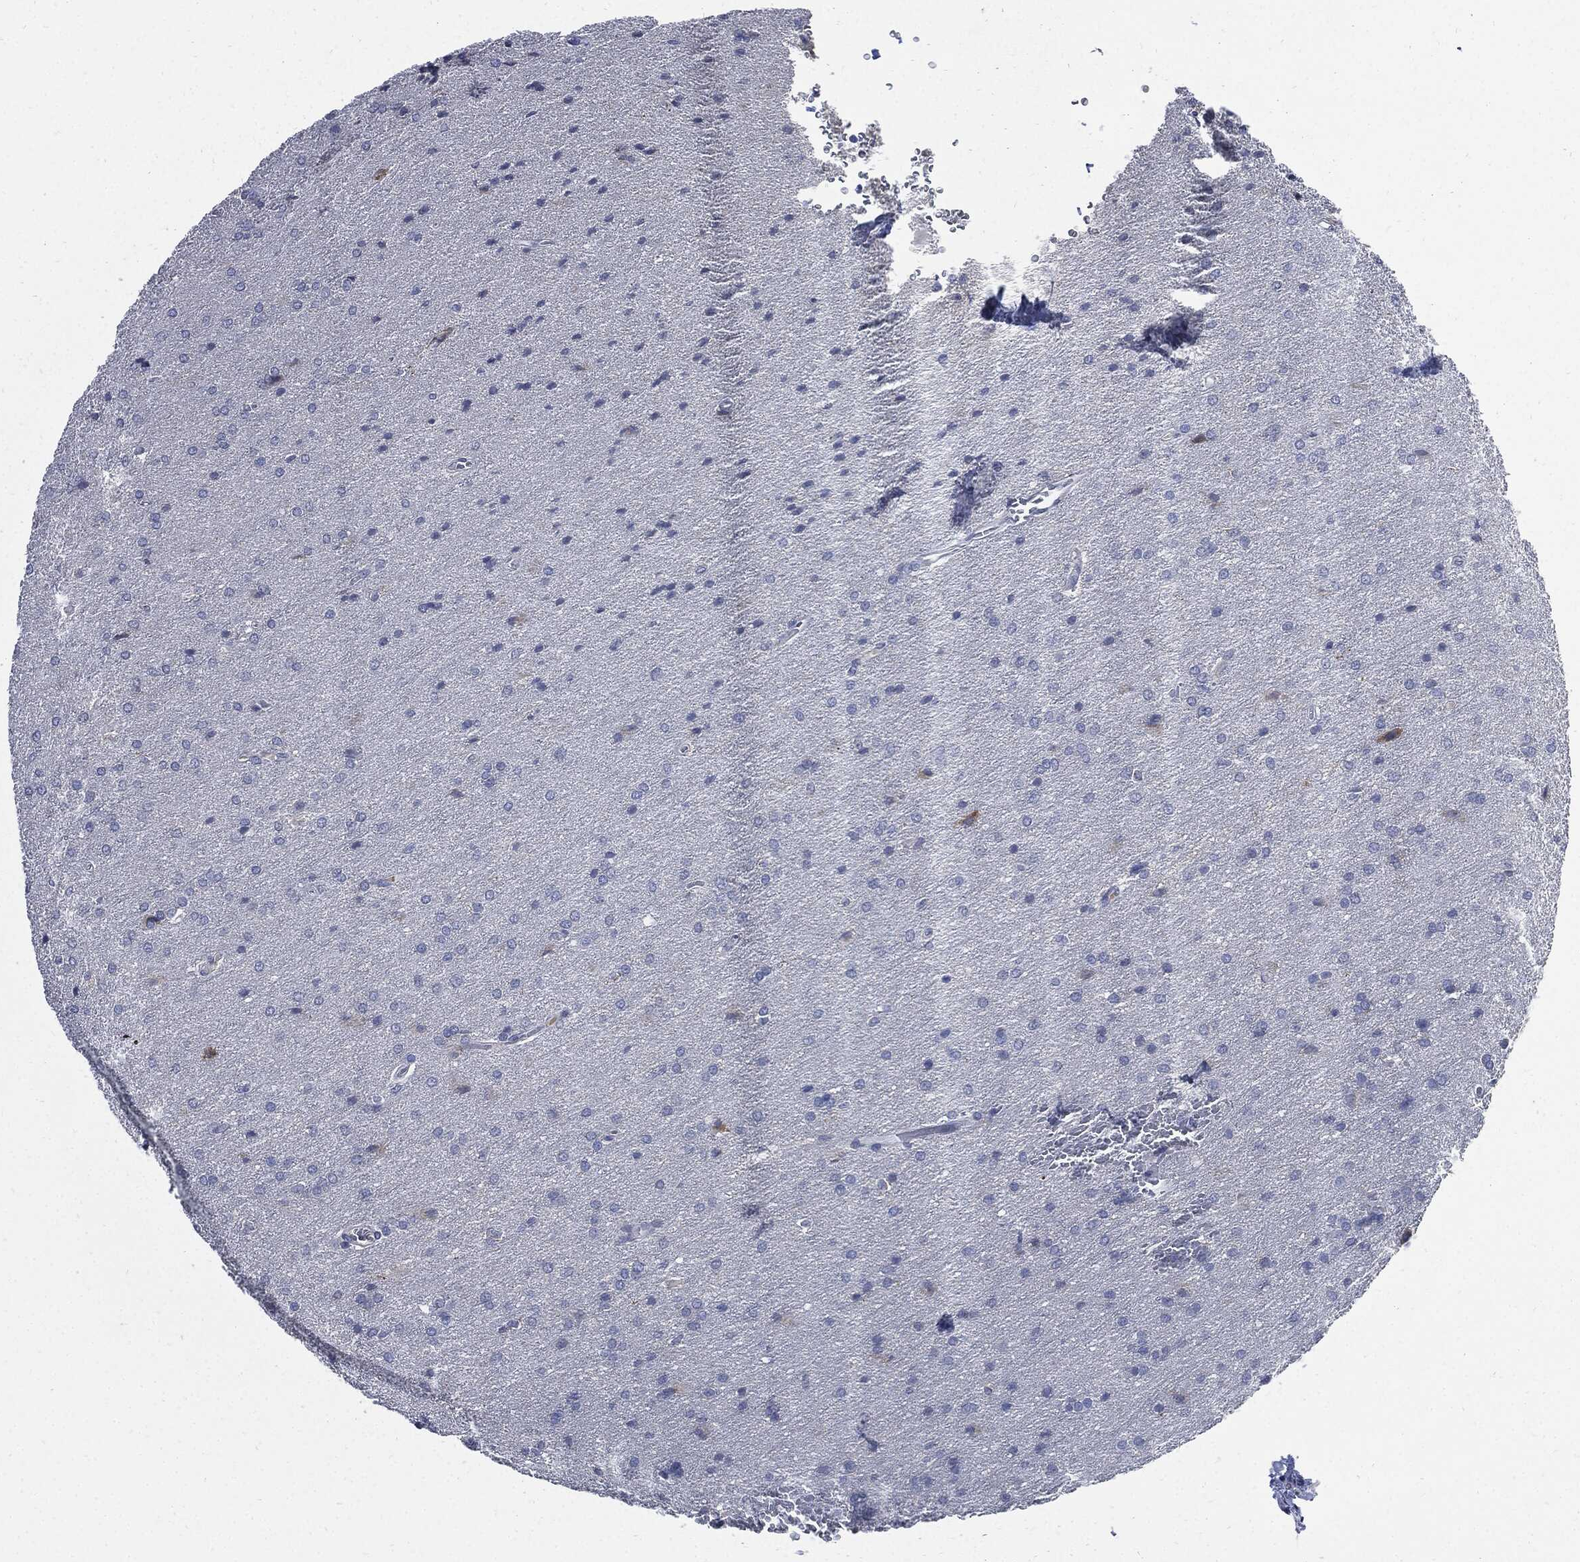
{"staining": {"intensity": "negative", "quantity": "none", "location": "none"}, "tissue": "glioma", "cell_type": "Tumor cells", "image_type": "cancer", "snomed": [{"axis": "morphology", "description": "Glioma, malignant, Low grade"}, {"axis": "topography", "description": "Brain"}], "caption": "Histopathology image shows no protein expression in tumor cells of malignant glioma (low-grade) tissue. (DAB (3,3'-diaminobenzidine) immunohistochemistry, high magnification).", "gene": "CPE", "patient": {"sex": "female", "age": 32}}